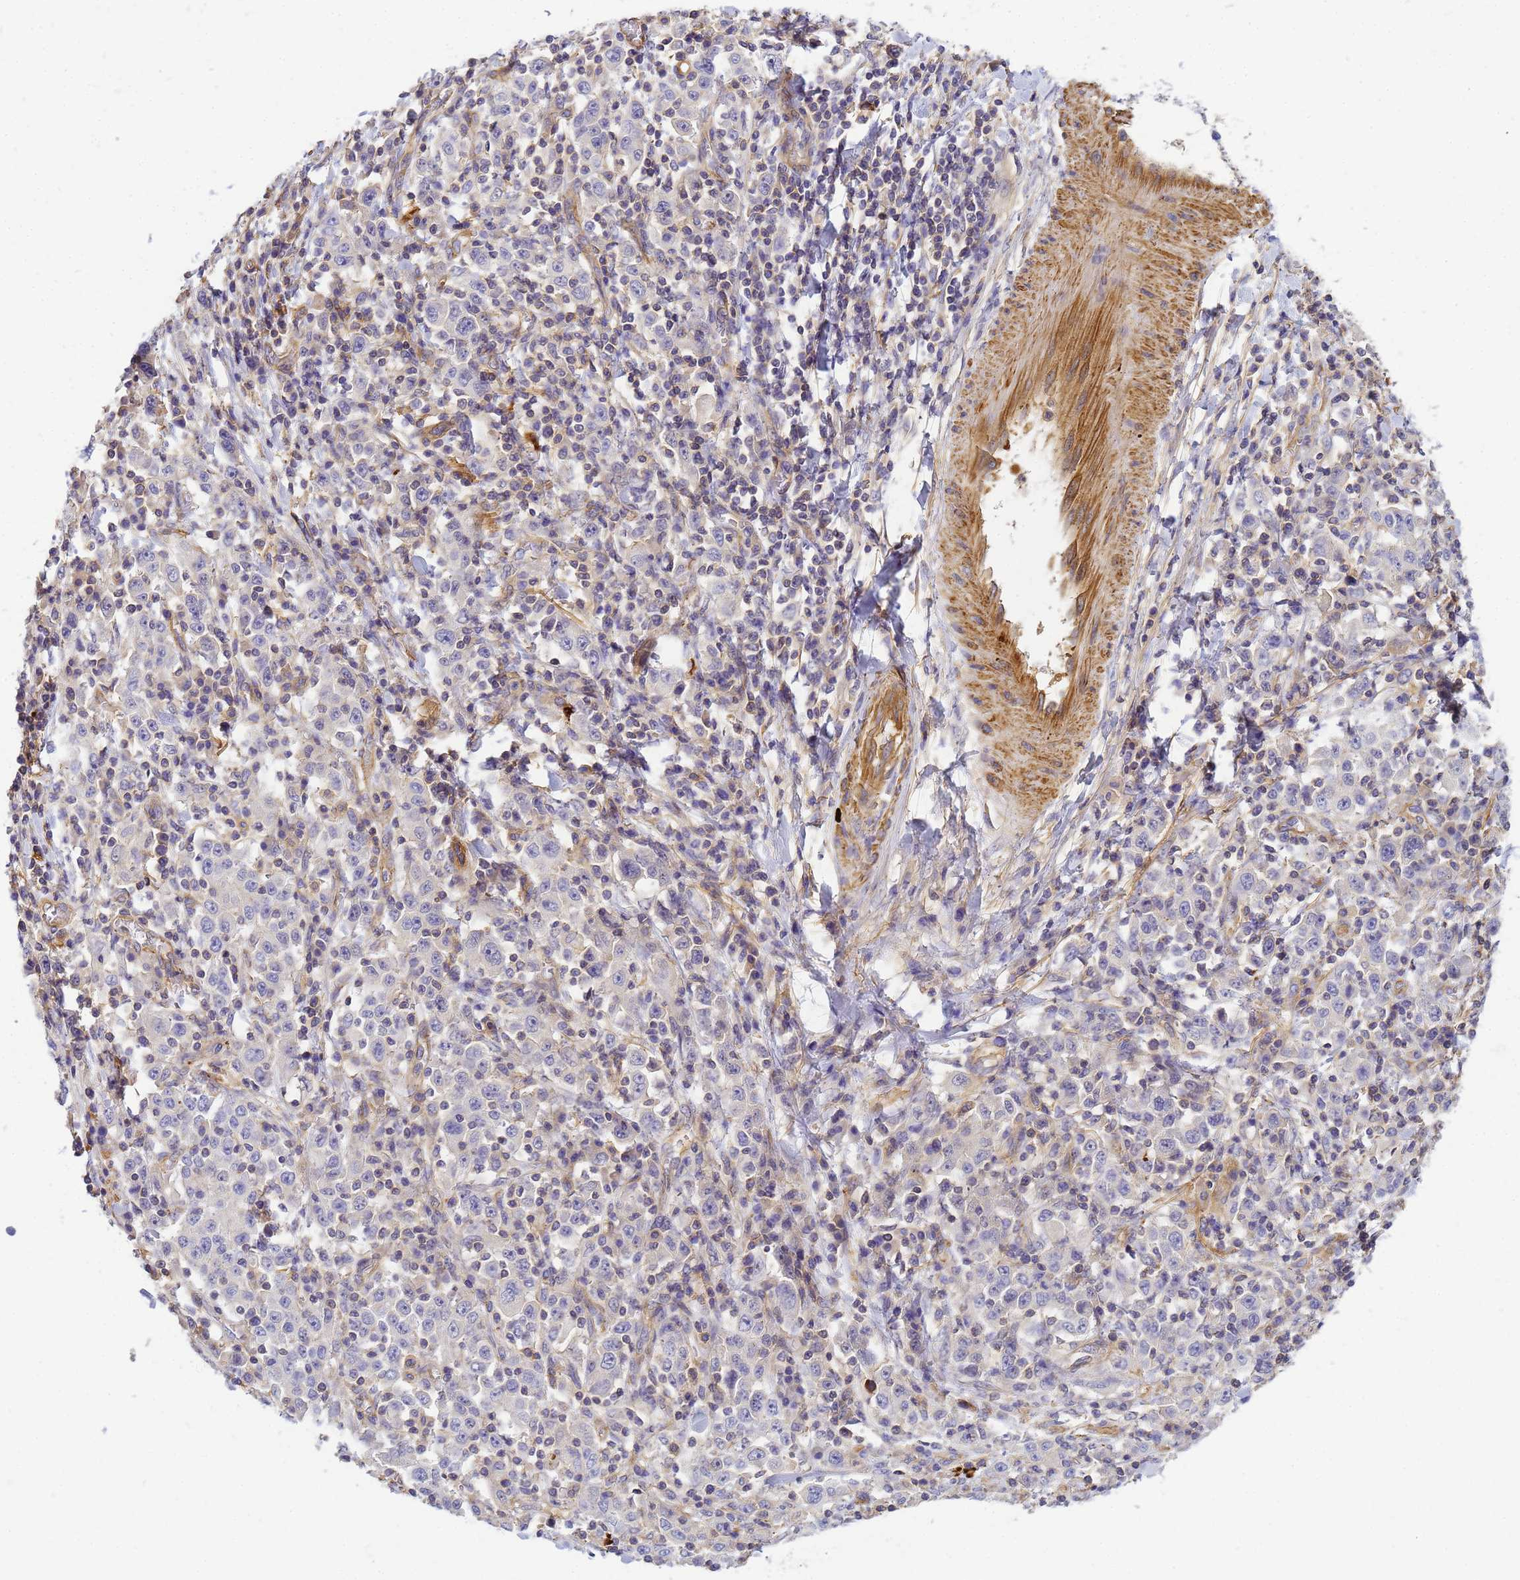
{"staining": {"intensity": "negative", "quantity": "none", "location": "none"}, "tissue": "stomach cancer", "cell_type": "Tumor cells", "image_type": "cancer", "snomed": [{"axis": "morphology", "description": "Normal tissue, NOS"}, {"axis": "morphology", "description": "Adenocarcinoma, NOS"}, {"axis": "topography", "description": "Stomach, upper"}, {"axis": "topography", "description": "Stomach"}], "caption": "Protein analysis of stomach cancer (adenocarcinoma) reveals no significant positivity in tumor cells. The staining is performed using DAB (3,3'-diaminobenzidine) brown chromogen with nuclei counter-stained in using hematoxylin.", "gene": "MYL12A", "patient": {"sex": "male", "age": 59}}